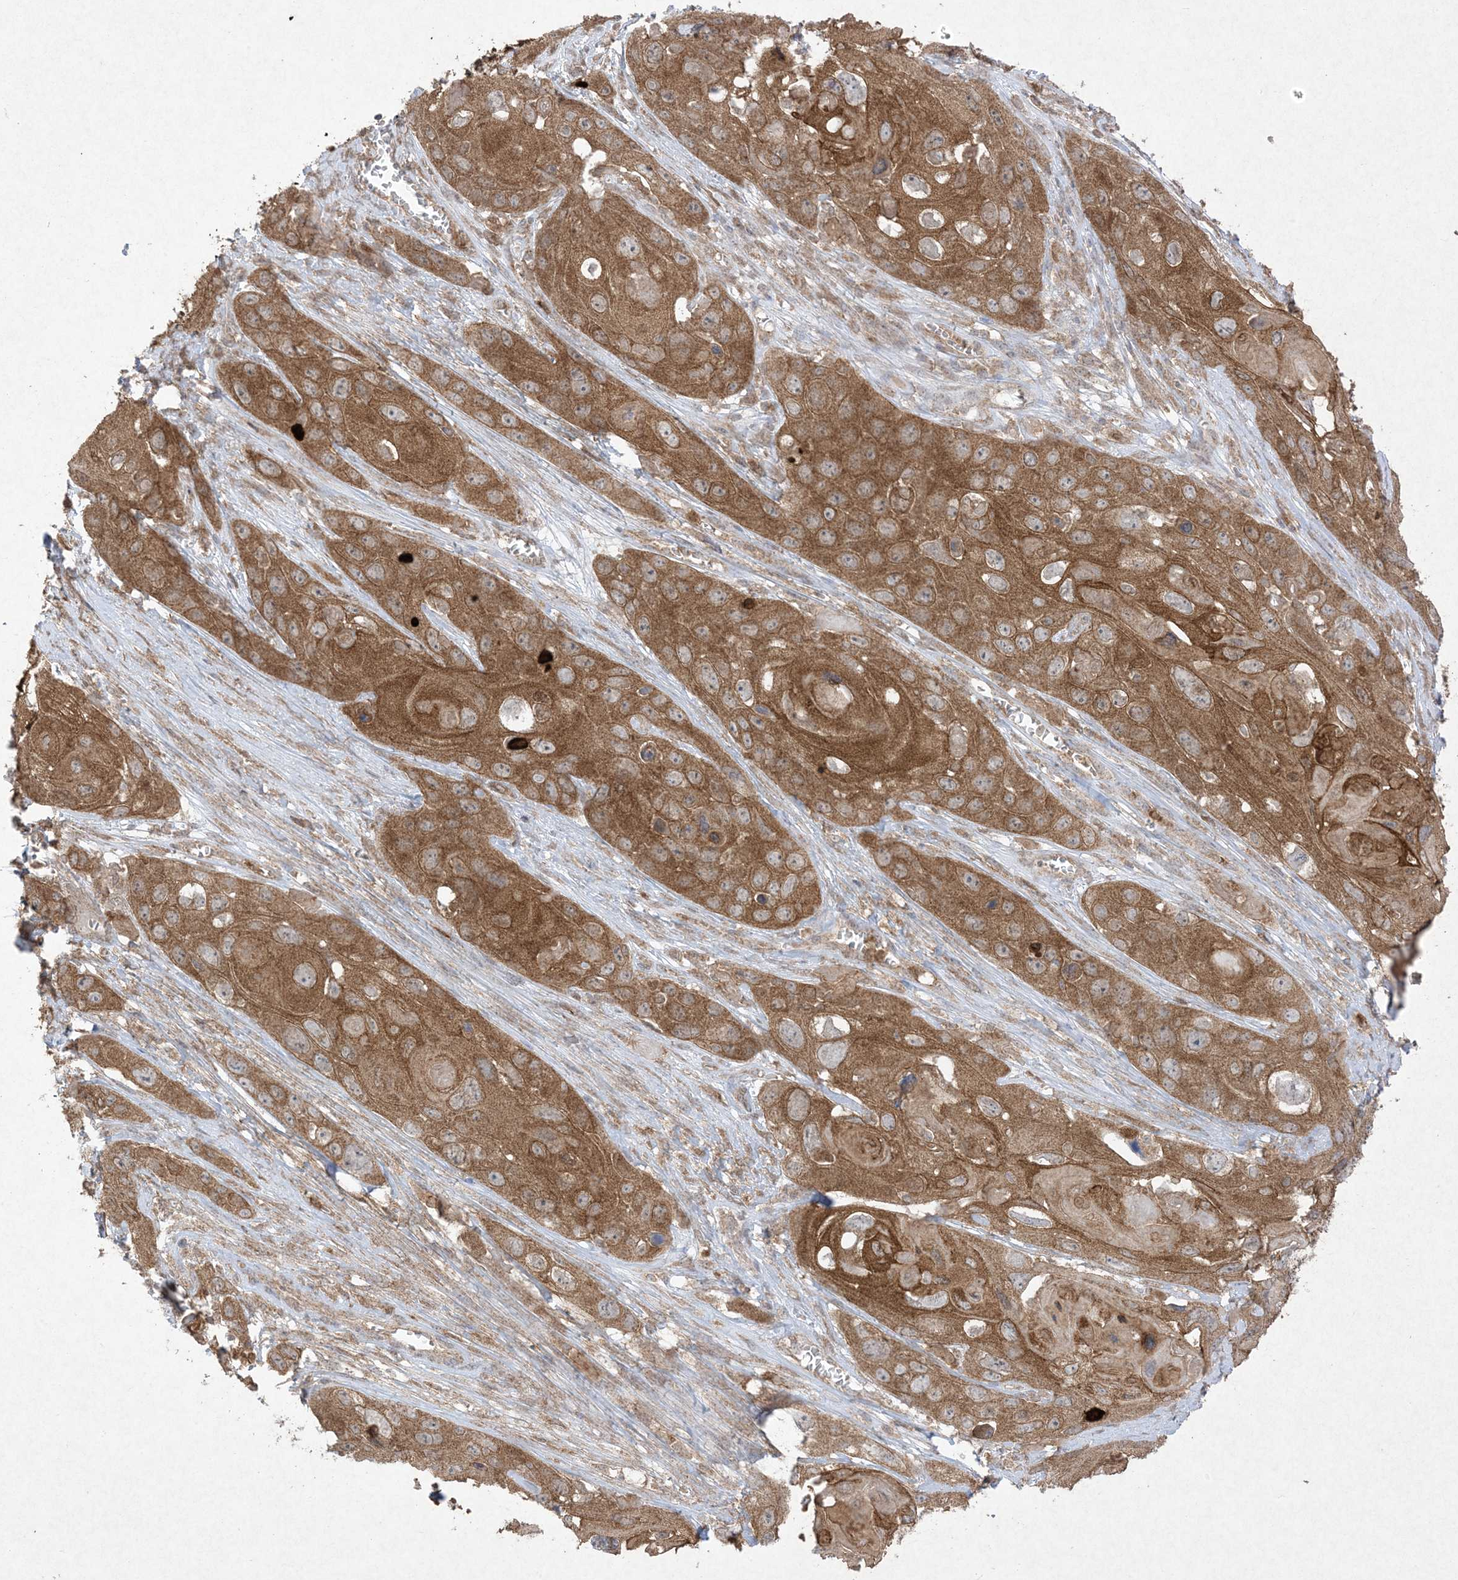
{"staining": {"intensity": "moderate", "quantity": ">75%", "location": "cytoplasmic/membranous"}, "tissue": "skin cancer", "cell_type": "Tumor cells", "image_type": "cancer", "snomed": [{"axis": "morphology", "description": "Squamous cell carcinoma, NOS"}, {"axis": "topography", "description": "Skin"}], "caption": "This micrograph reveals IHC staining of human skin squamous cell carcinoma, with medium moderate cytoplasmic/membranous expression in approximately >75% of tumor cells.", "gene": "UBE2C", "patient": {"sex": "male", "age": 55}}